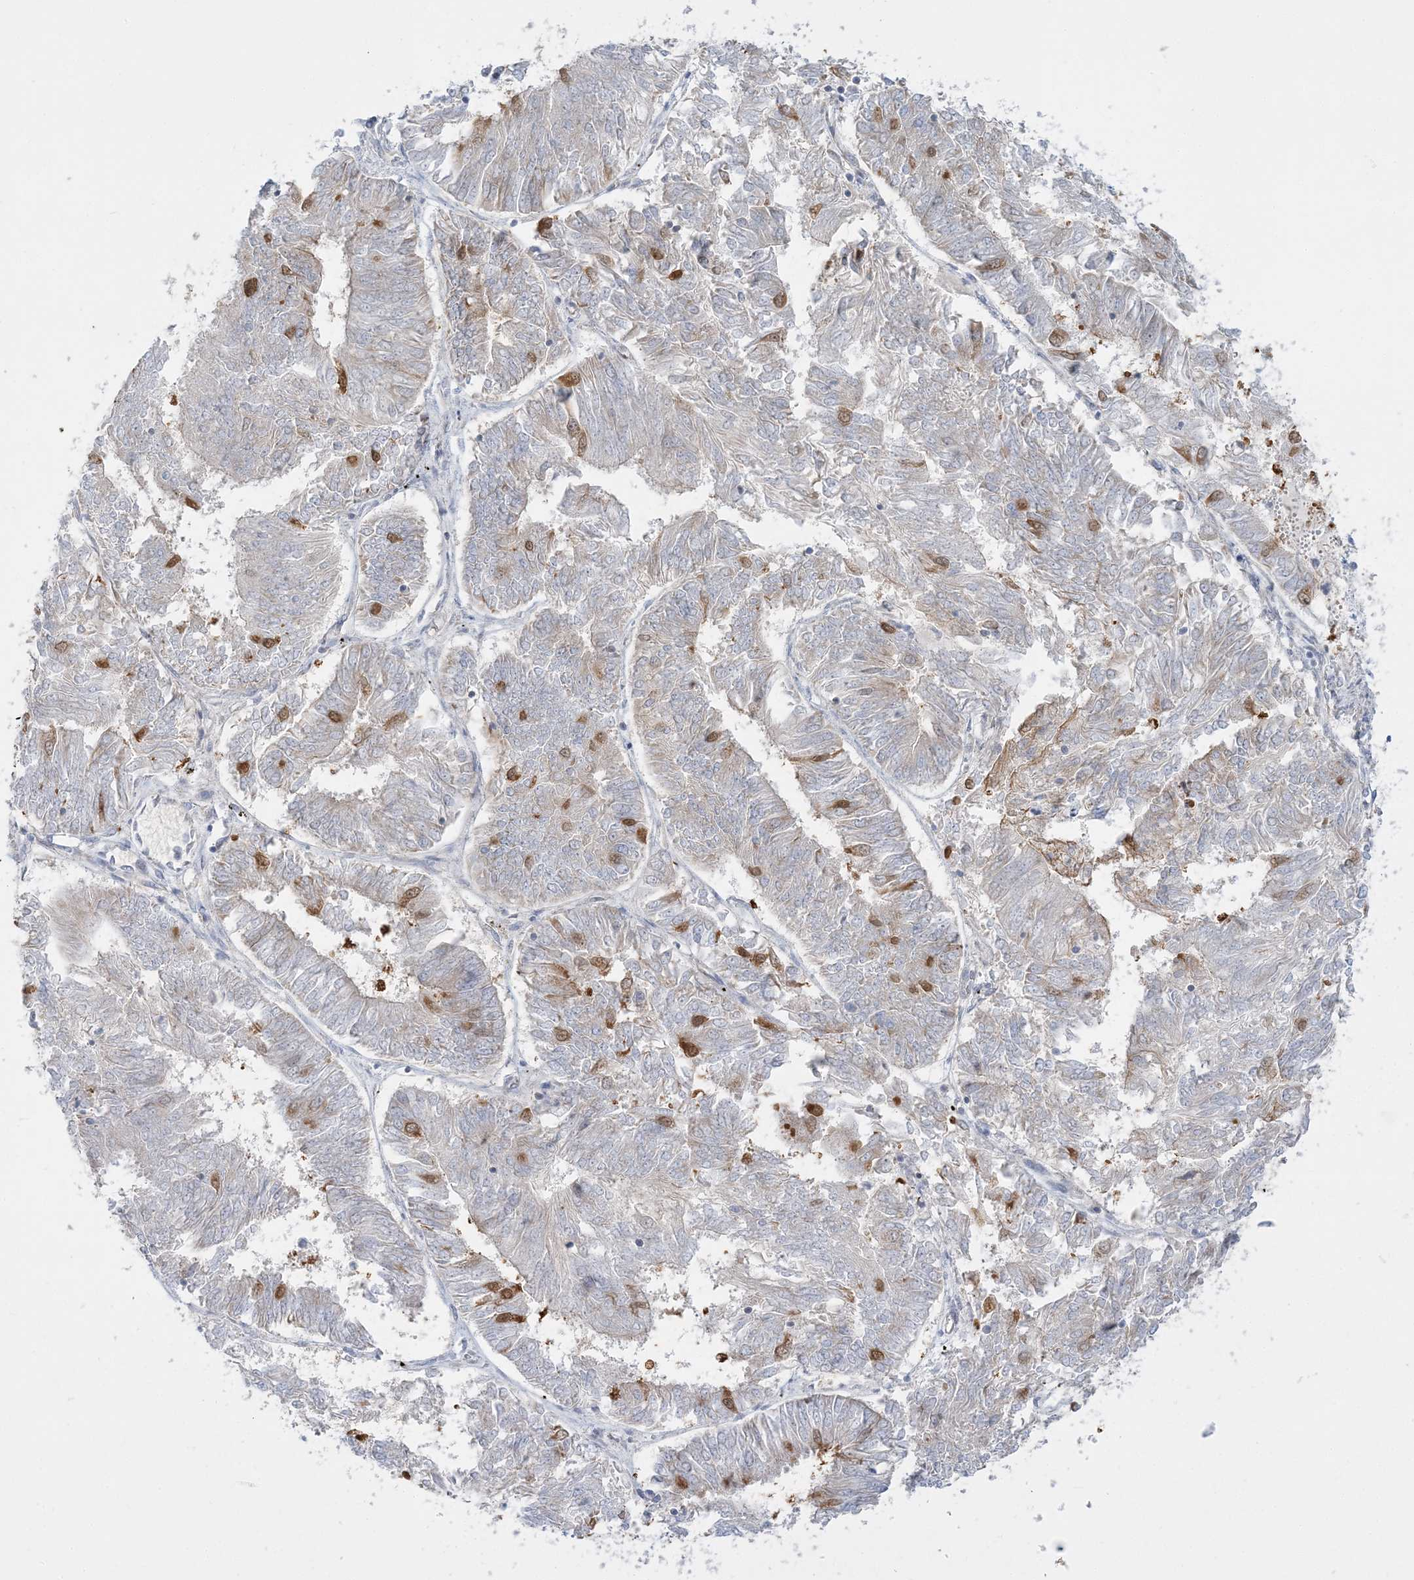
{"staining": {"intensity": "negative", "quantity": "none", "location": "none"}, "tissue": "endometrial cancer", "cell_type": "Tumor cells", "image_type": "cancer", "snomed": [{"axis": "morphology", "description": "Adenocarcinoma, NOS"}, {"axis": "topography", "description": "Endometrium"}], "caption": "High power microscopy image of an IHC image of endometrial cancer (adenocarcinoma), revealing no significant expression in tumor cells. (DAB (3,3'-diaminobenzidine) immunohistochemistry with hematoxylin counter stain).", "gene": "TBC1D14", "patient": {"sex": "female", "age": 58}}